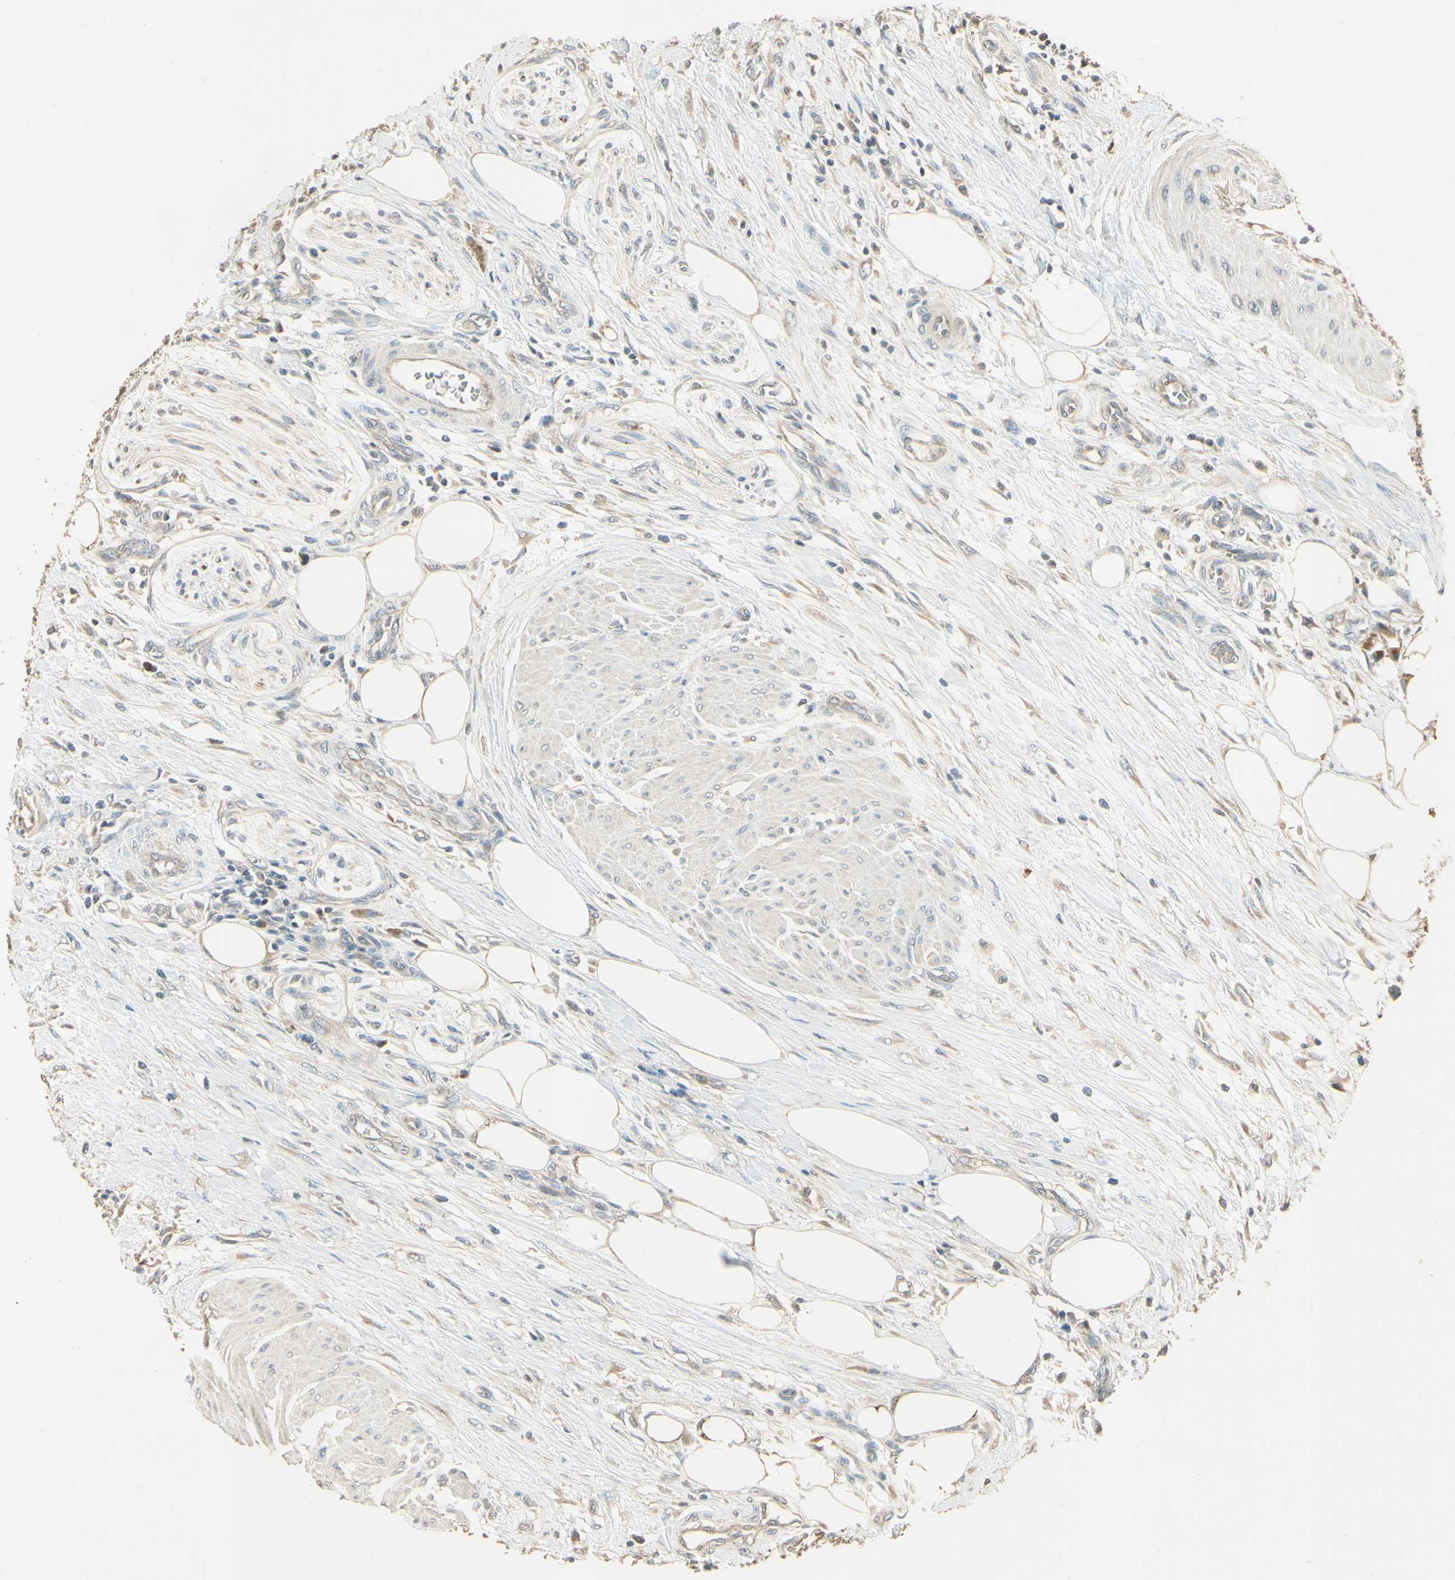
{"staining": {"intensity": "negative", "quantity": "none", "location": "none"}, "tissue": "urothelial cancer", "cell_type": "Tumor cells", "image_type": "cancer", "snomed": [{"axis": "morphology", "description": "Urothelial carcinoma, High grade"}, {"axis": "topography", "description": "Urinary bladder"}], "caption": "IHC of urothelial cancer demonstrates no staining in tumor cells.", "gene": "UXS1", "patient": {"sex": "male", "age": 35}}